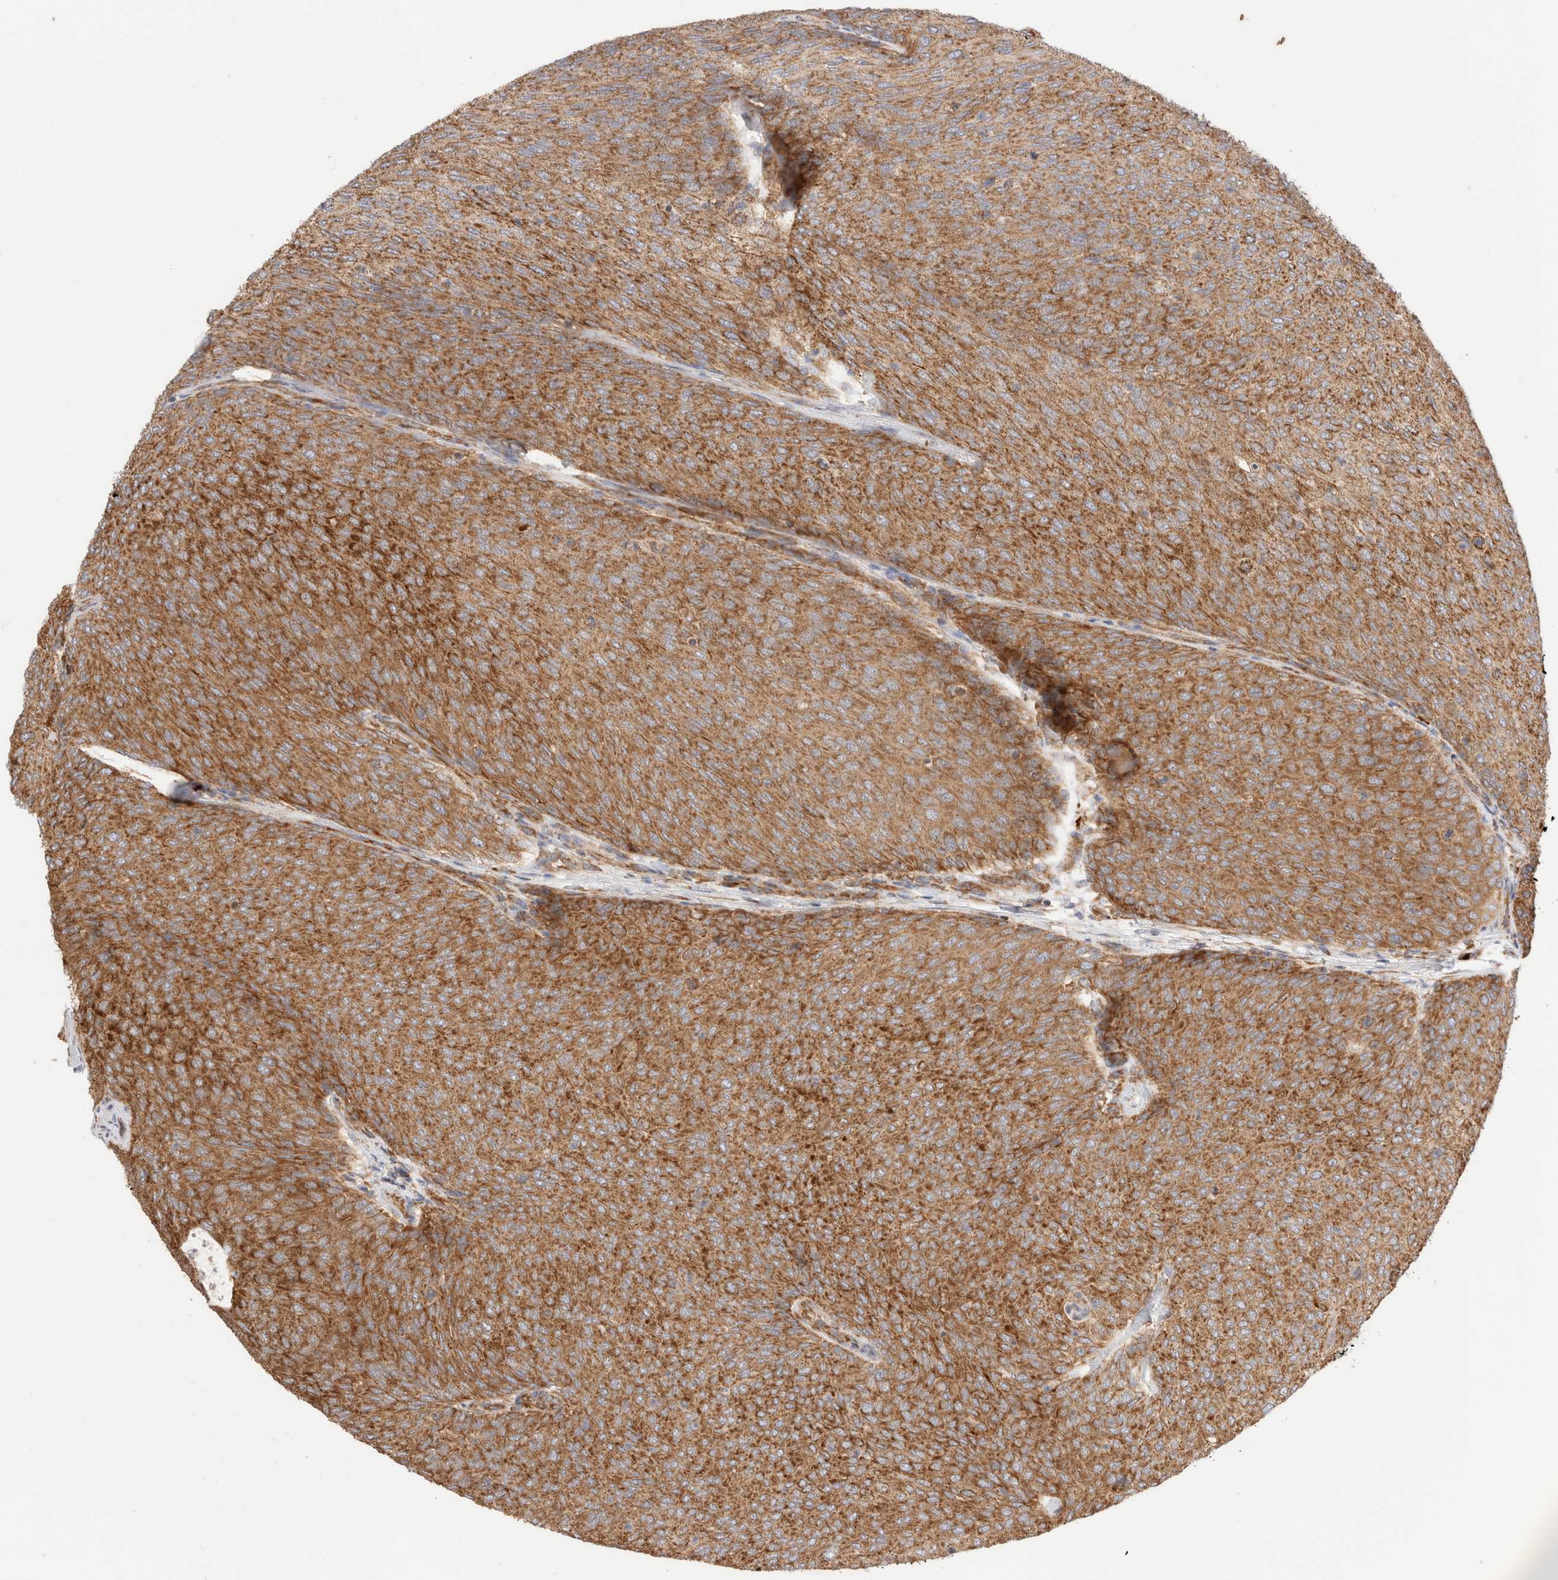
{"staining": {"intensity": "strong", "quantity": ">75%", "location": "cytoplasmic/membranous"}, "tissue": "urothelial cancer", "cell_type": "Tumor cells", "image_type": "cancer", "snomed": [{"axis": "morphology", "description": "Urothelial carcinoma, Low grade"}, {"axis": "topography", "description": "Urinary bladder"}], "caption": "Human low-grade urothelial carcinoma stained for a protein (brown) shows strong cytoplasmic/membranous positive expression in about >75% of tumor cells.", "gene": "UTS2B", "patient": {"sex": "female", "age": 79}}